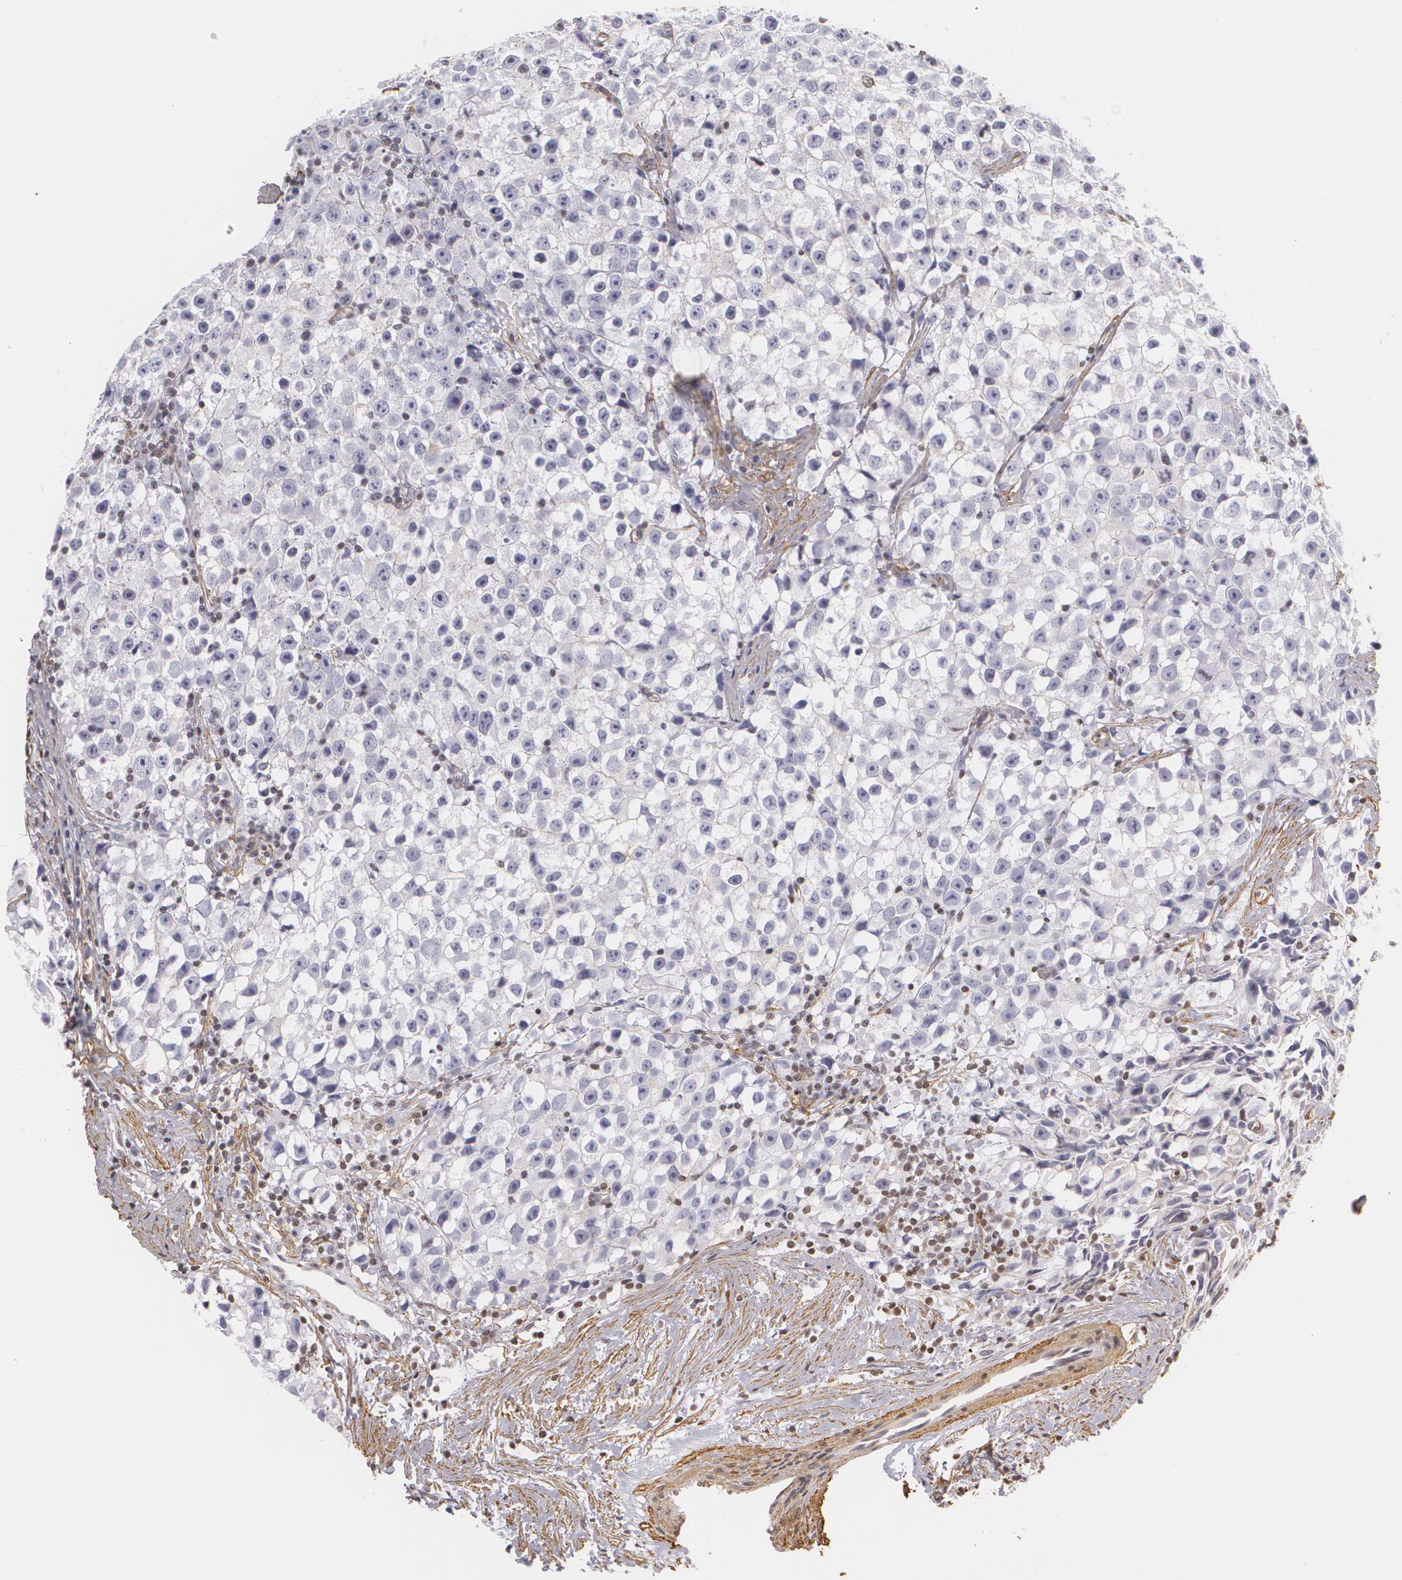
{"staining": {"intensity": "negative", "quantity": "none", "location": "none"}, "tissue": "testis cancer", "cell_type": "Tumor cells", "image_type": "cancer", "snomed": [{"axis": "morphology", "description": "Seminoma, NOS"}, {"axis": "topography", "description": "Testis"}], "caption": "There is no significant expression in tumor cells of testis seminoma. (DAB (3,3'-diaminobenzidine) immunohistochemistry (IHC) with hematoxylin counter stain).", "gene": "VAMP1", "patient": {"sex": "male", "age": 35}}